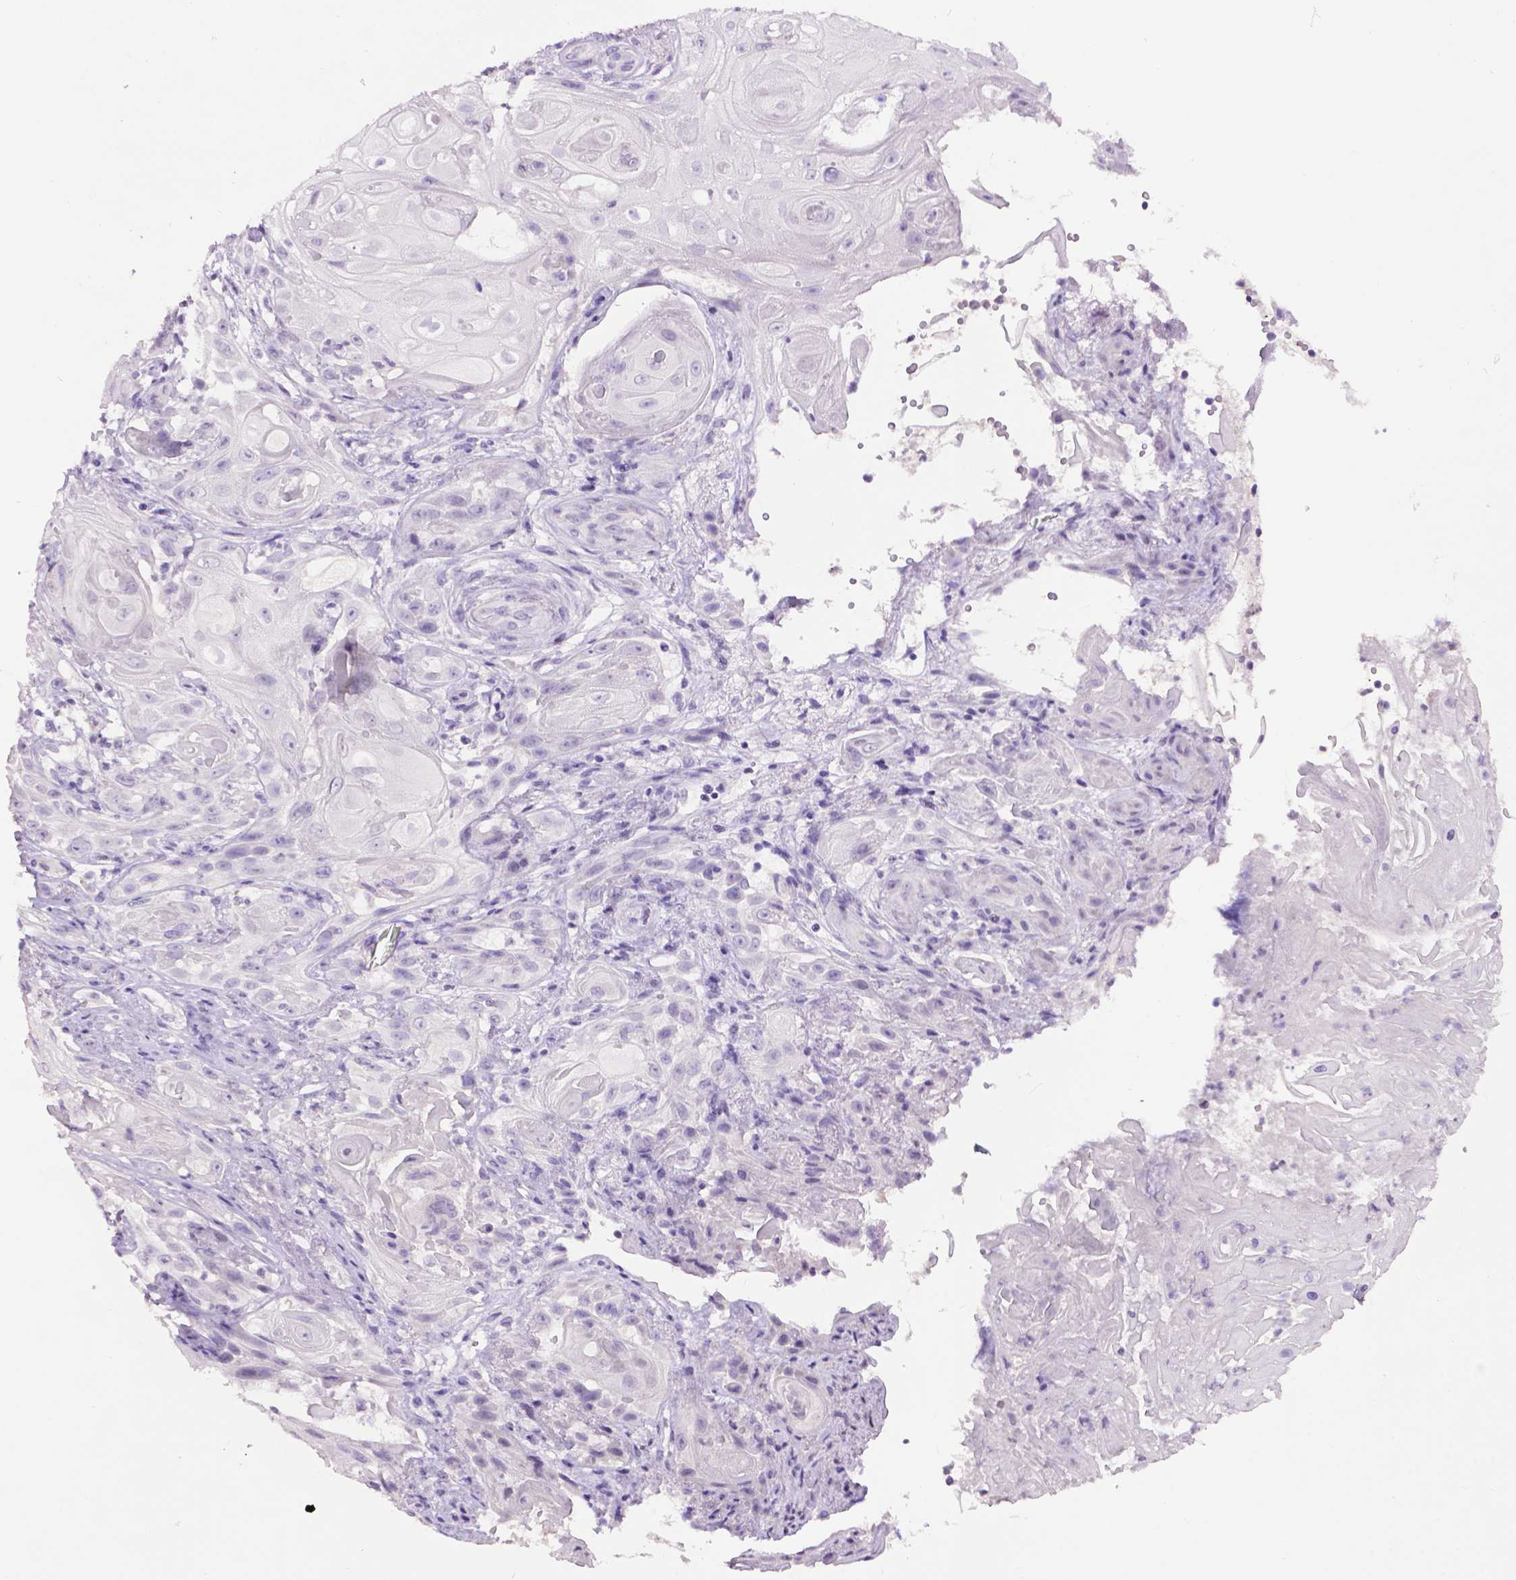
{"staining": {"intensity": "negative", "quantity": "none", "location": "none"}, "tissue": "skin cancer", "cell_type": "Tumor cells", "image_type": "cancer", "snomed": [{"axis": "morphology", "description": "Squamous cell carcinoma, NOS"}, {"axis": "topography", "description": "Skin"}], "caption": "Immunohistochemistry photomicrograph of neoplastic tissue: human skin squamous cell carcinoma stained with DAB shows no significant protein positivity in tumor cells.", "gene": "TH", "patient": {"sex": "male", "age": 62}}